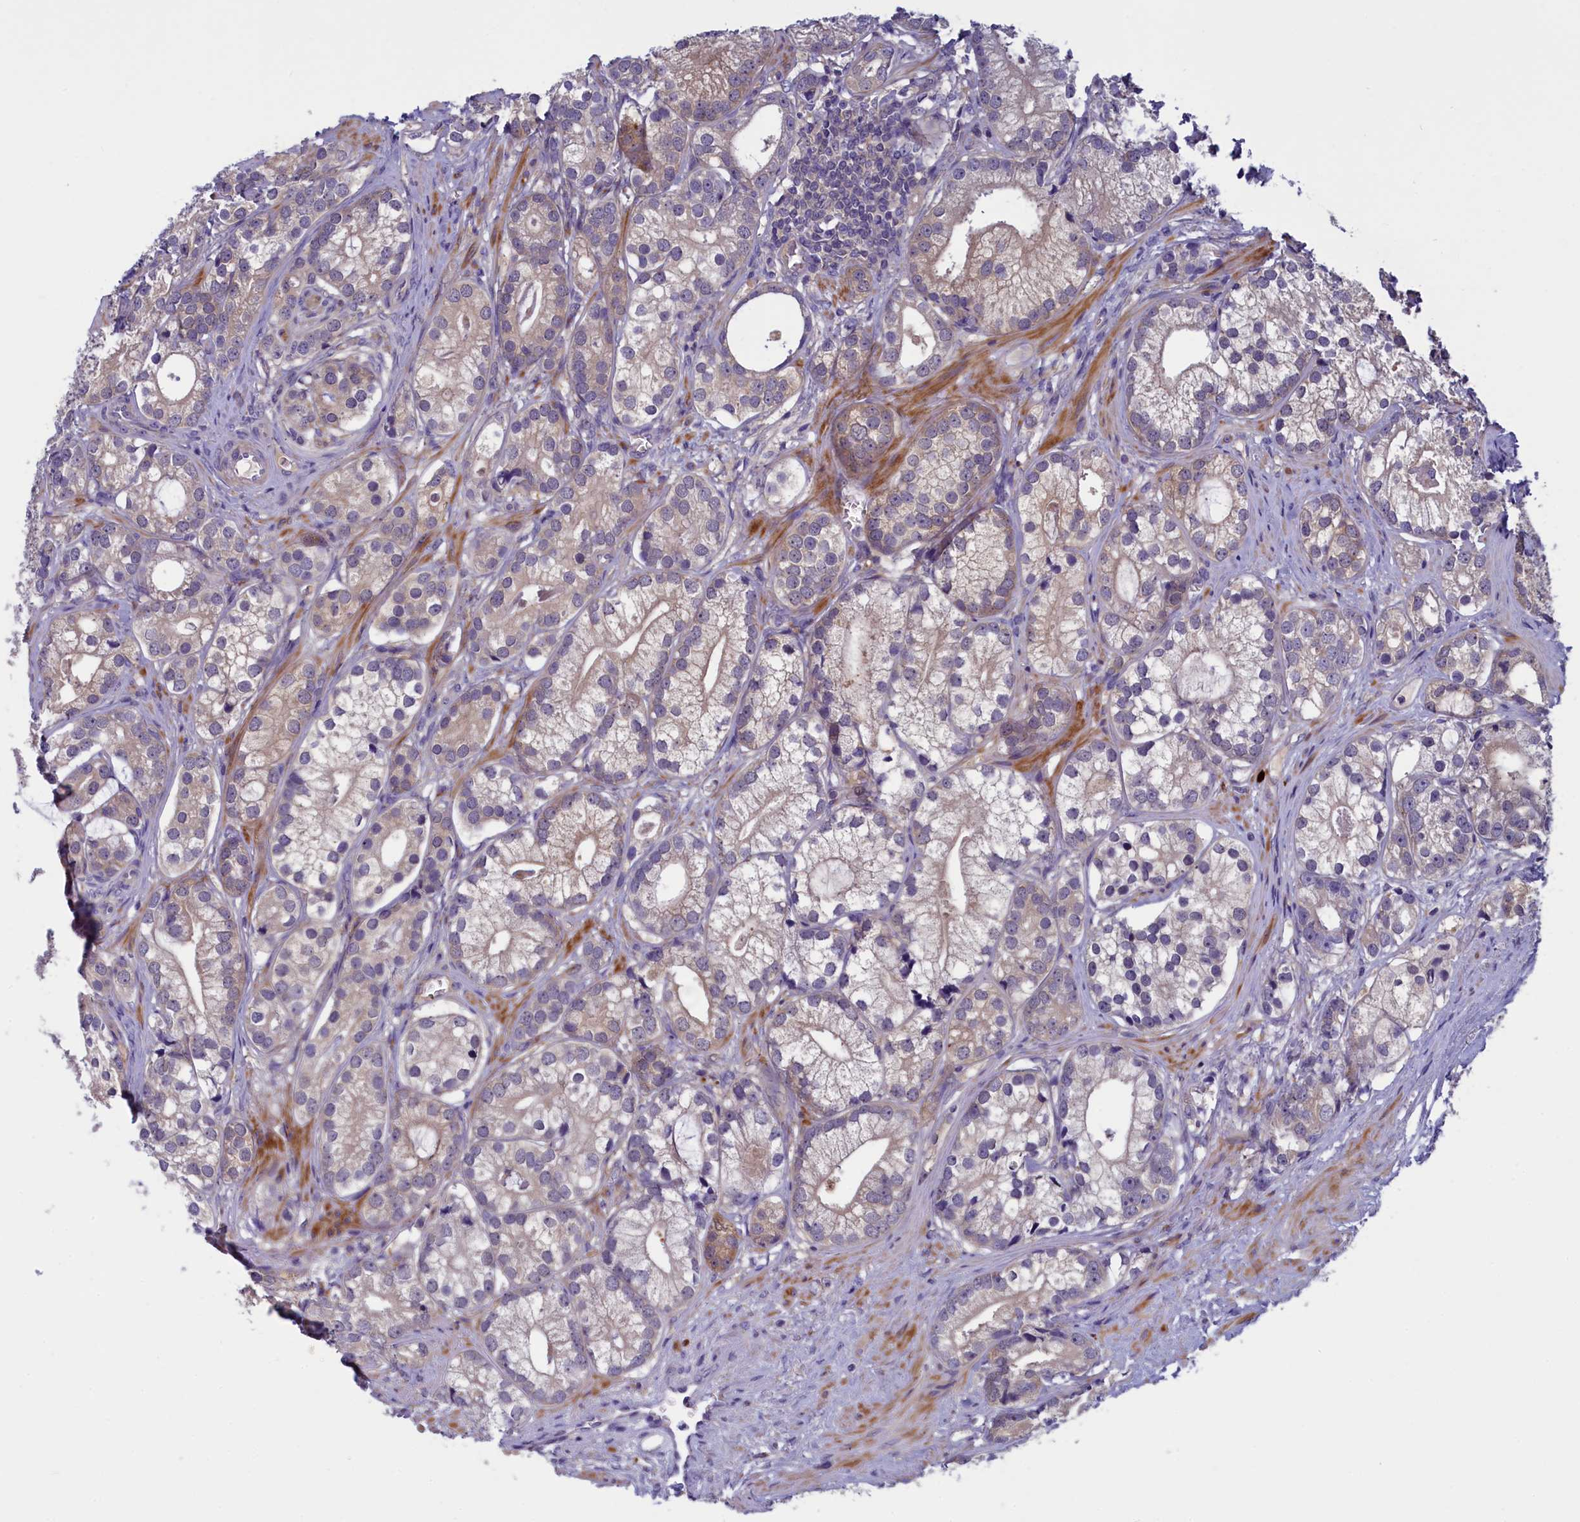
{"staining": {"intensity": "weak", "quantity": "25%-75%", "location": "cytoplasmic/membranous"}, "tissue": "prostate cancer", "cell_type": "Tumor cells", "image_type": "cancer", "snomed": [{"axis": "morphology", "description": "Adenocarcinoma, High grade"}, {"axis": "topography", "description": "Prostate"}], "caption": "Weak cytoplasmic/membranous staining for a protein is identified in about 25%-75% of tumor cells of prostate adenocarcinoma (high-grade) using immunohistochemistry.", "gene": "NUBP1", "patient": {"sex": "male", "age": 75}}